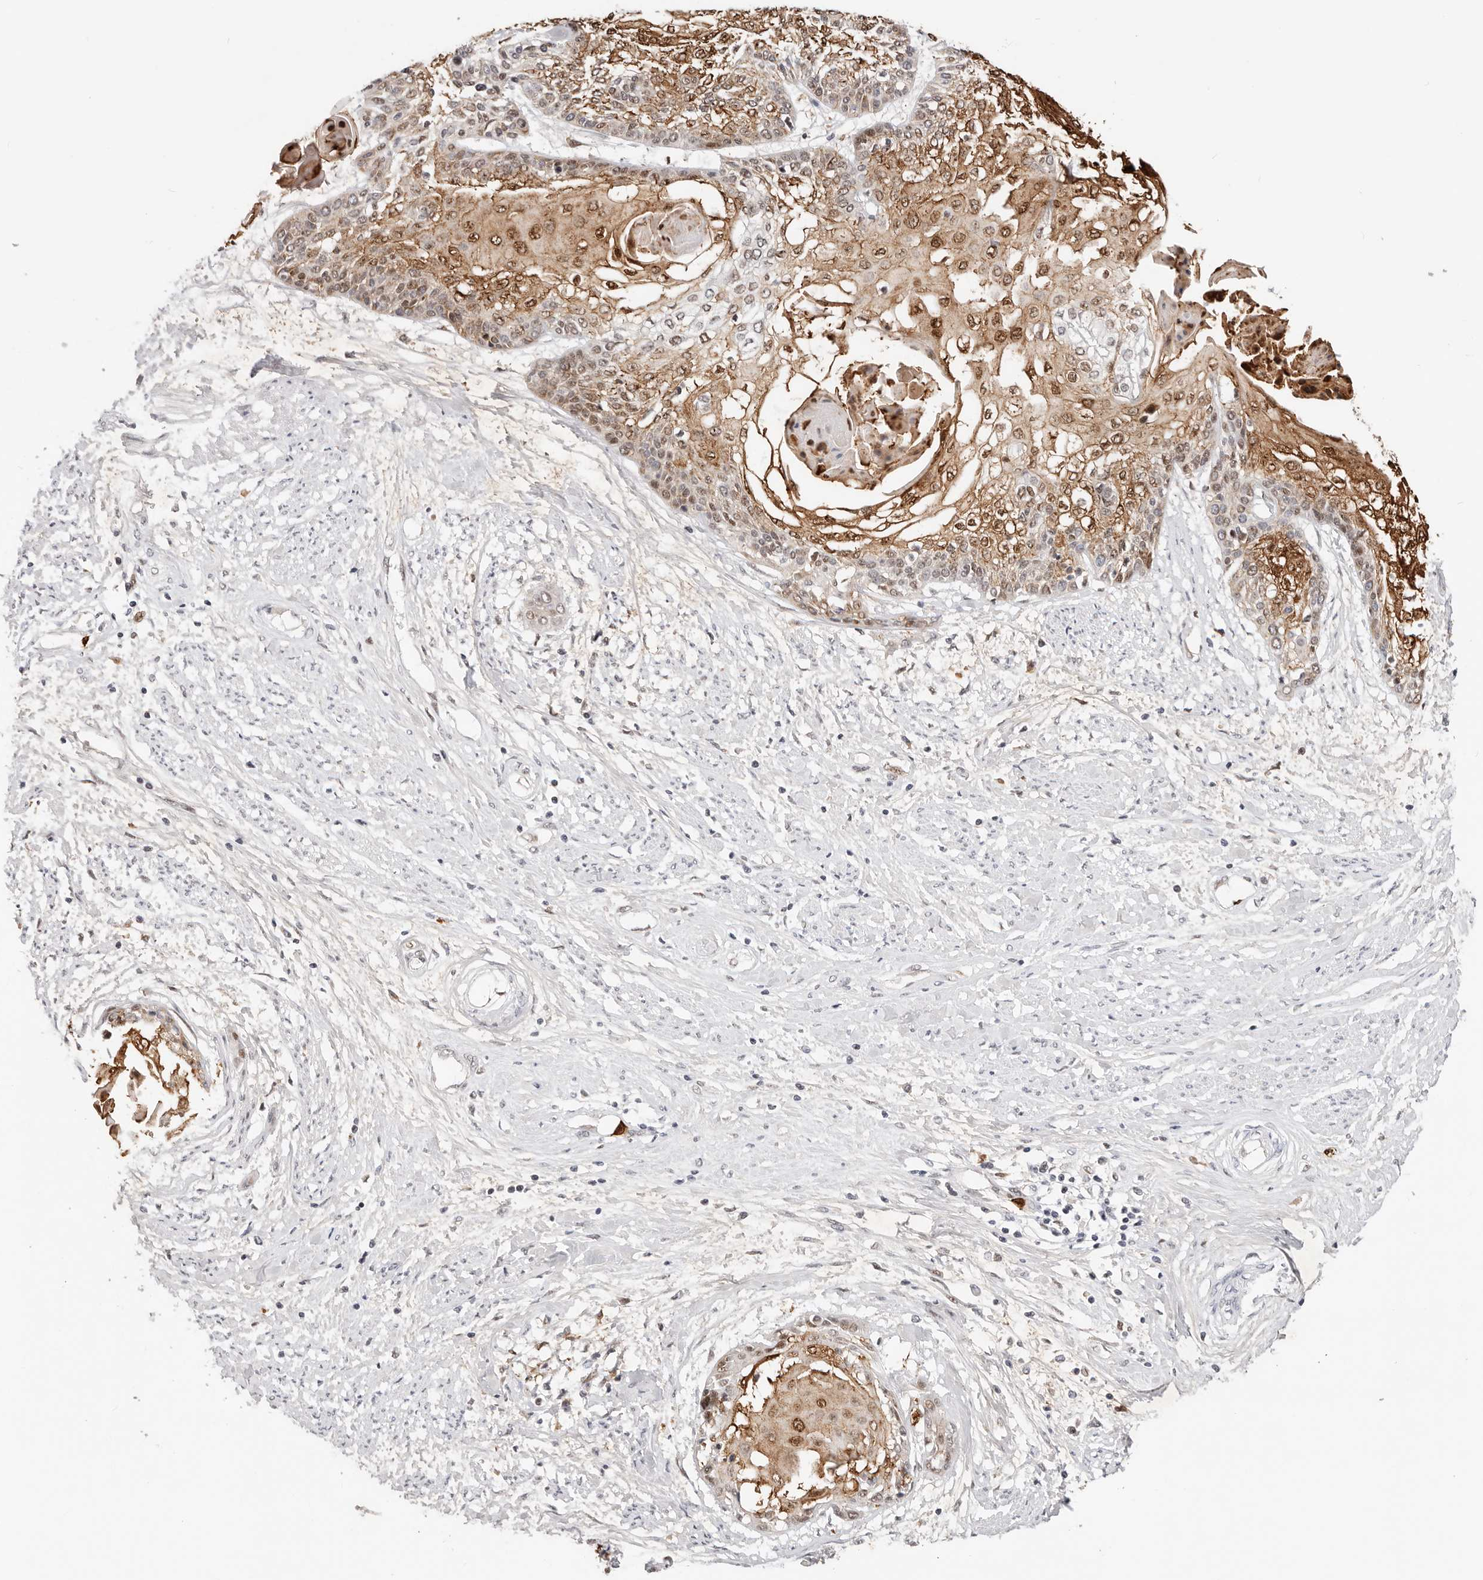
{"staining": {"intensity": "moderate", "quantity": ">75%", "location": "cytoplasmic/membranous,nuclear"}, "tissue": "cervical cancer", "cell_type": "Tumor cells", "image_type": "cancer", "snomed": [{"axis": "morphology", "description": "Squamous cell carcinoma, NOS"}, {"axis": "topography", "description": "Cervix"}], "caption": "High-magnification brightfield microscopy of cervical cancer (squamous cell carcinoma) stained with DAB (3,3'-diaminobenzidine) (brown) and counterstained with hematoxylin (blue). tumor cells exhibit moderate cytoplasmic/membranous and nuclear expression is seen in about>75% of cells.", "gene": "AFDN", "patient": {"sex": "female", "age": 57}}